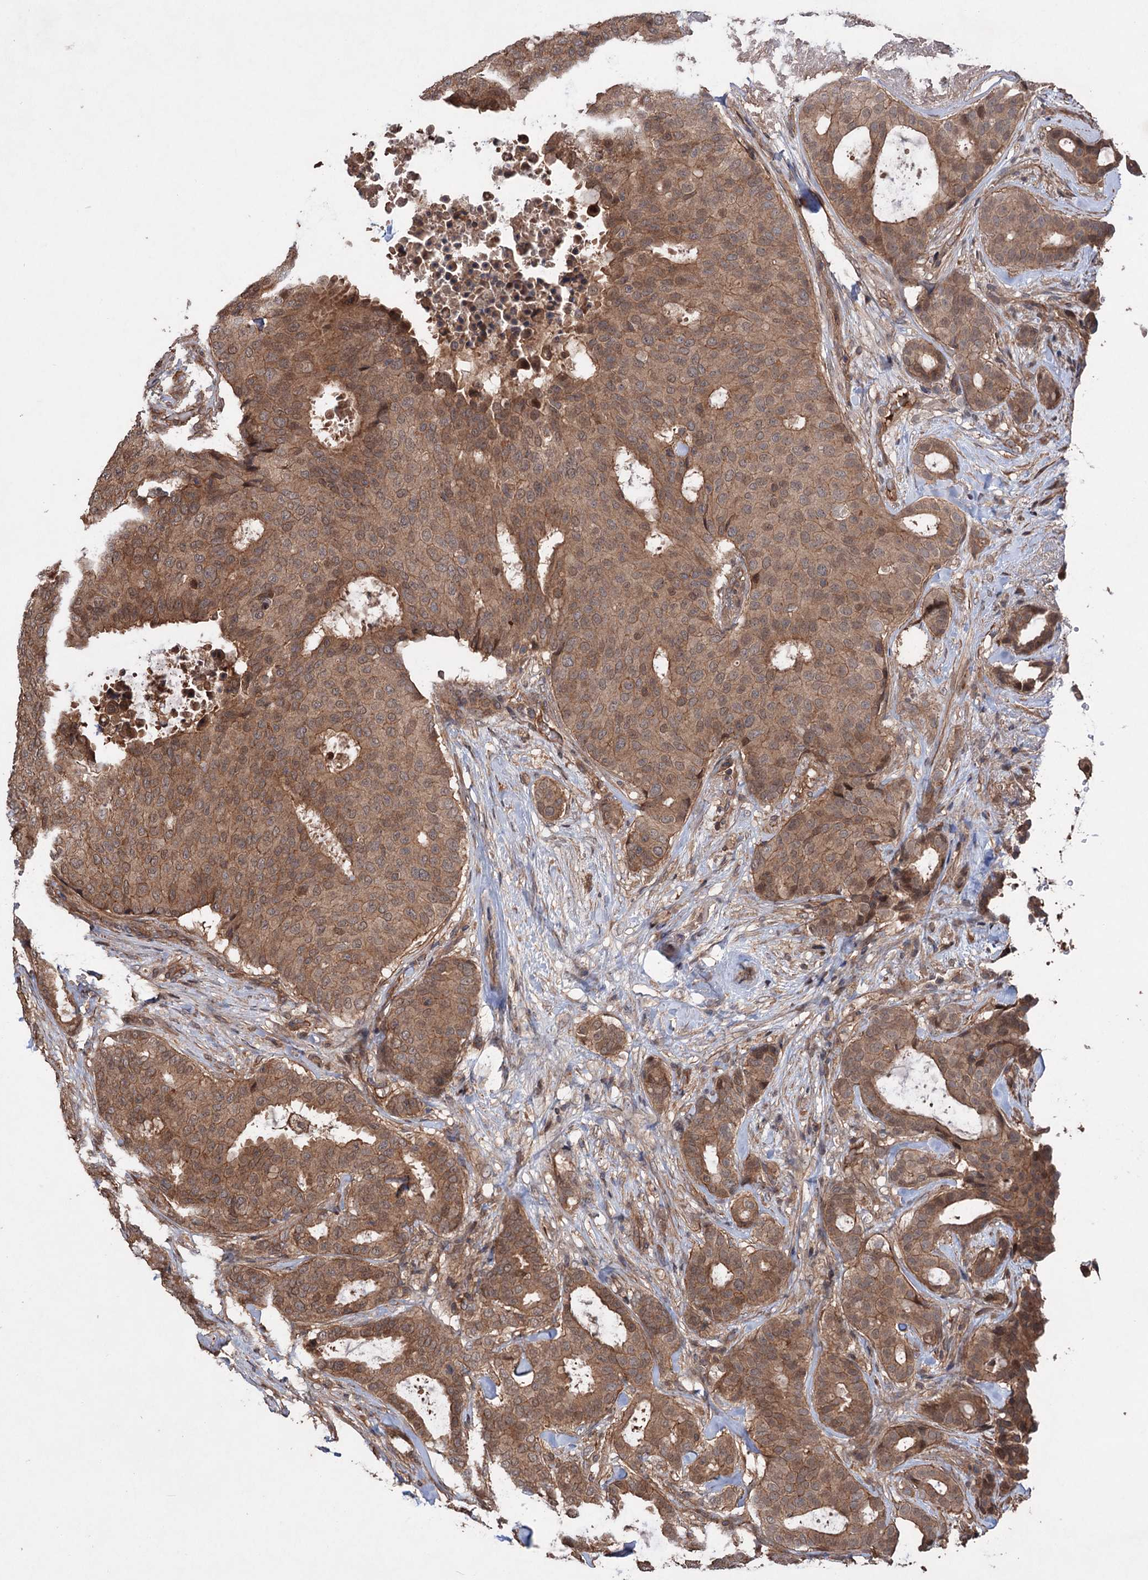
{"staining": {"intensity": "moderate", "quantity": ">75%", "location": "cytoplasmic/membranous,nuclear"}, "tissue": "breast cancer", "cell_type": "Tumor cells", "image_type": "cancer", "snomed": [{"axis": "morphology", "description": "Duct carcinoma"}, {"axis": "topography", "description": "Breast"}], "caption": "Moderate cytoplasmic/membranous and nuclear expression for a protein is identified in about >75% of tumor cells of breast cancer using IHC.", "gene": "ADK", "patient": {"sex": "female", "age": 75}}